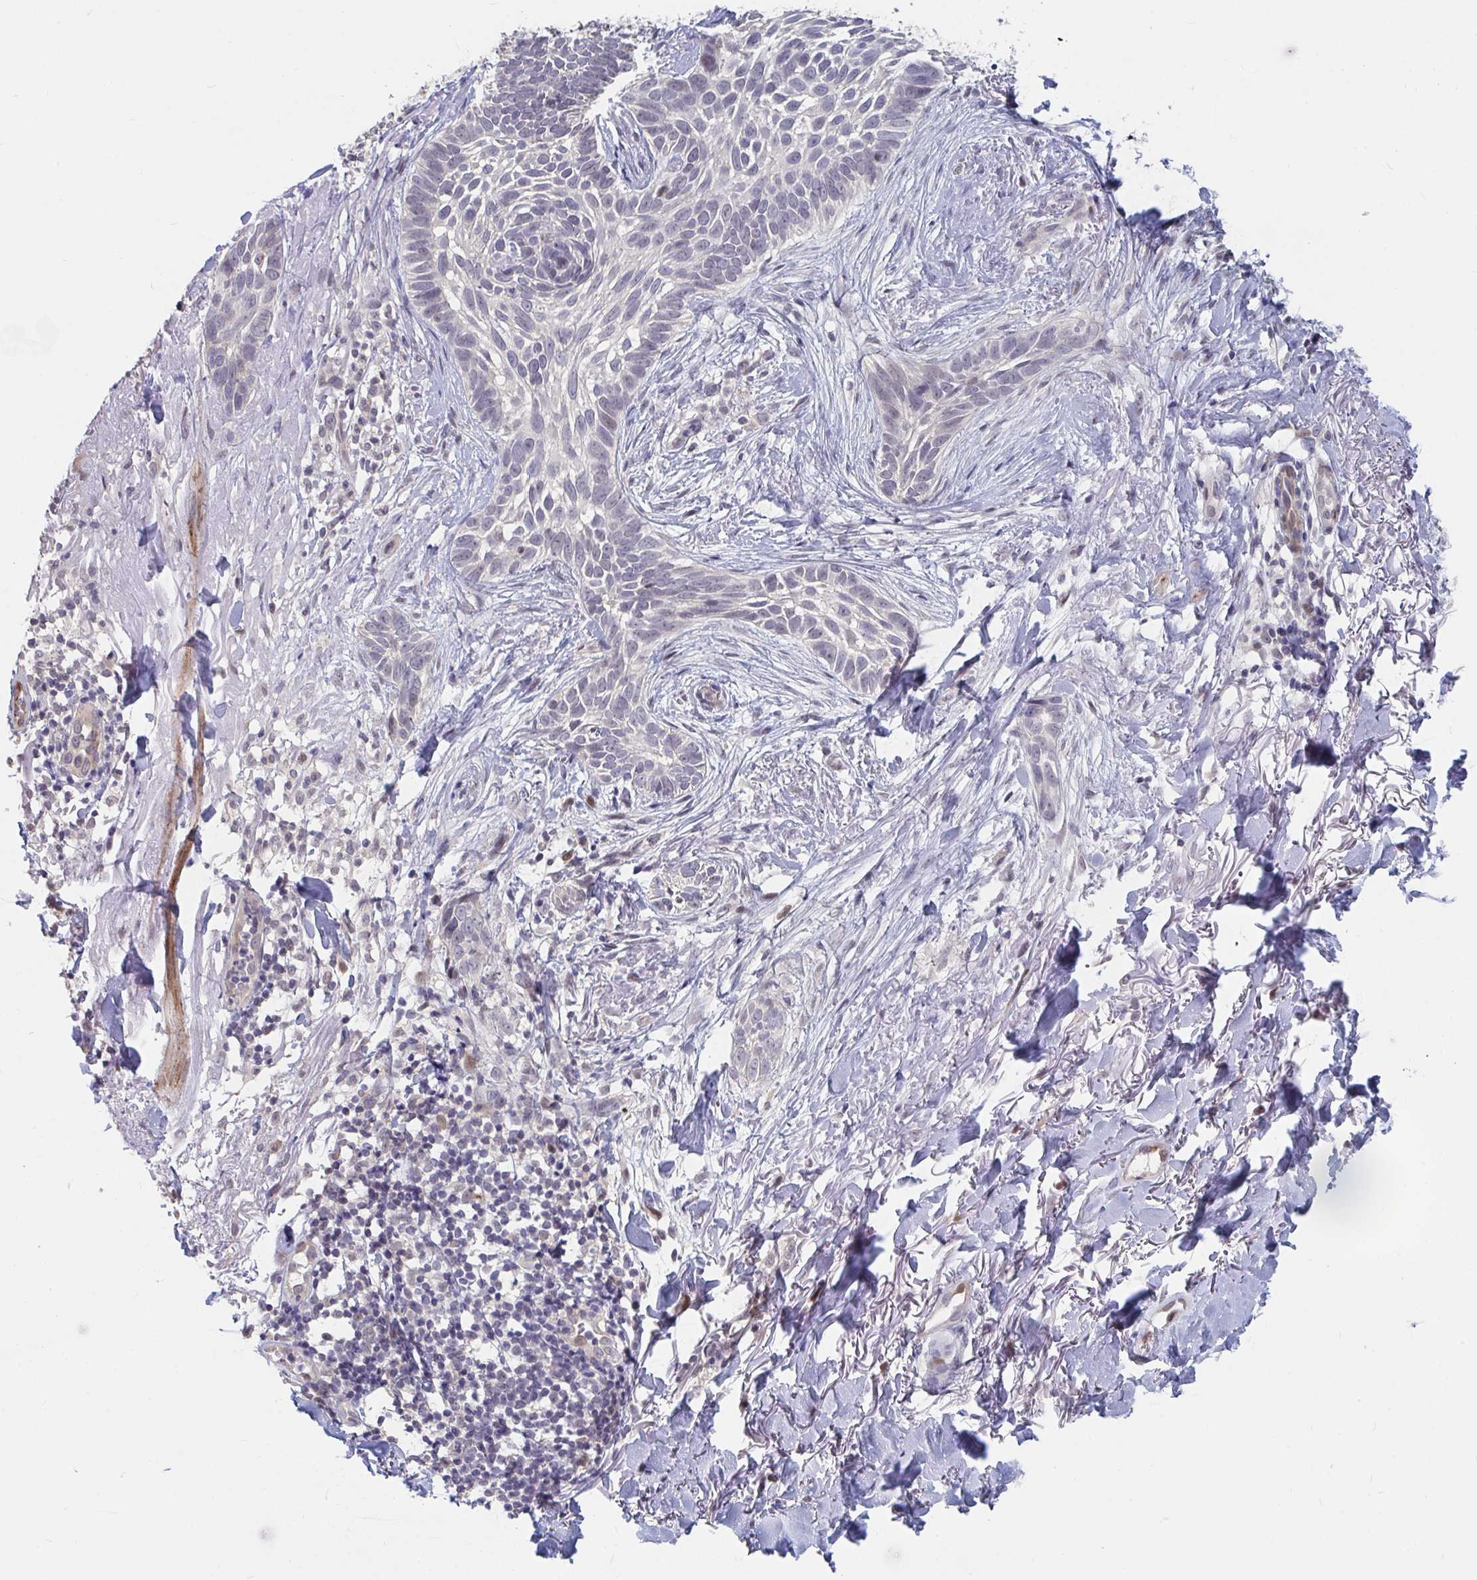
{"staining": {"intensity": "negative", "quantity": "none", "location": "none"}, "tissue": "skin cancer", "cell_type": "Tumor cells", "image_type": "cancer", "snomed": [{"axis": "morphology", "description": "Basal cell carcinoma"}, {"axis": "topography", "description": "Skin"}, {"axis": "topography", "description": "Skin of face"}], "caption": "The immunohistochemistry (IHC) micrograph has no significant expression in tumor cells of skin cancer tissue.", "gene": "FAM156B", "patient": {"sex": "female", "age": 90}}